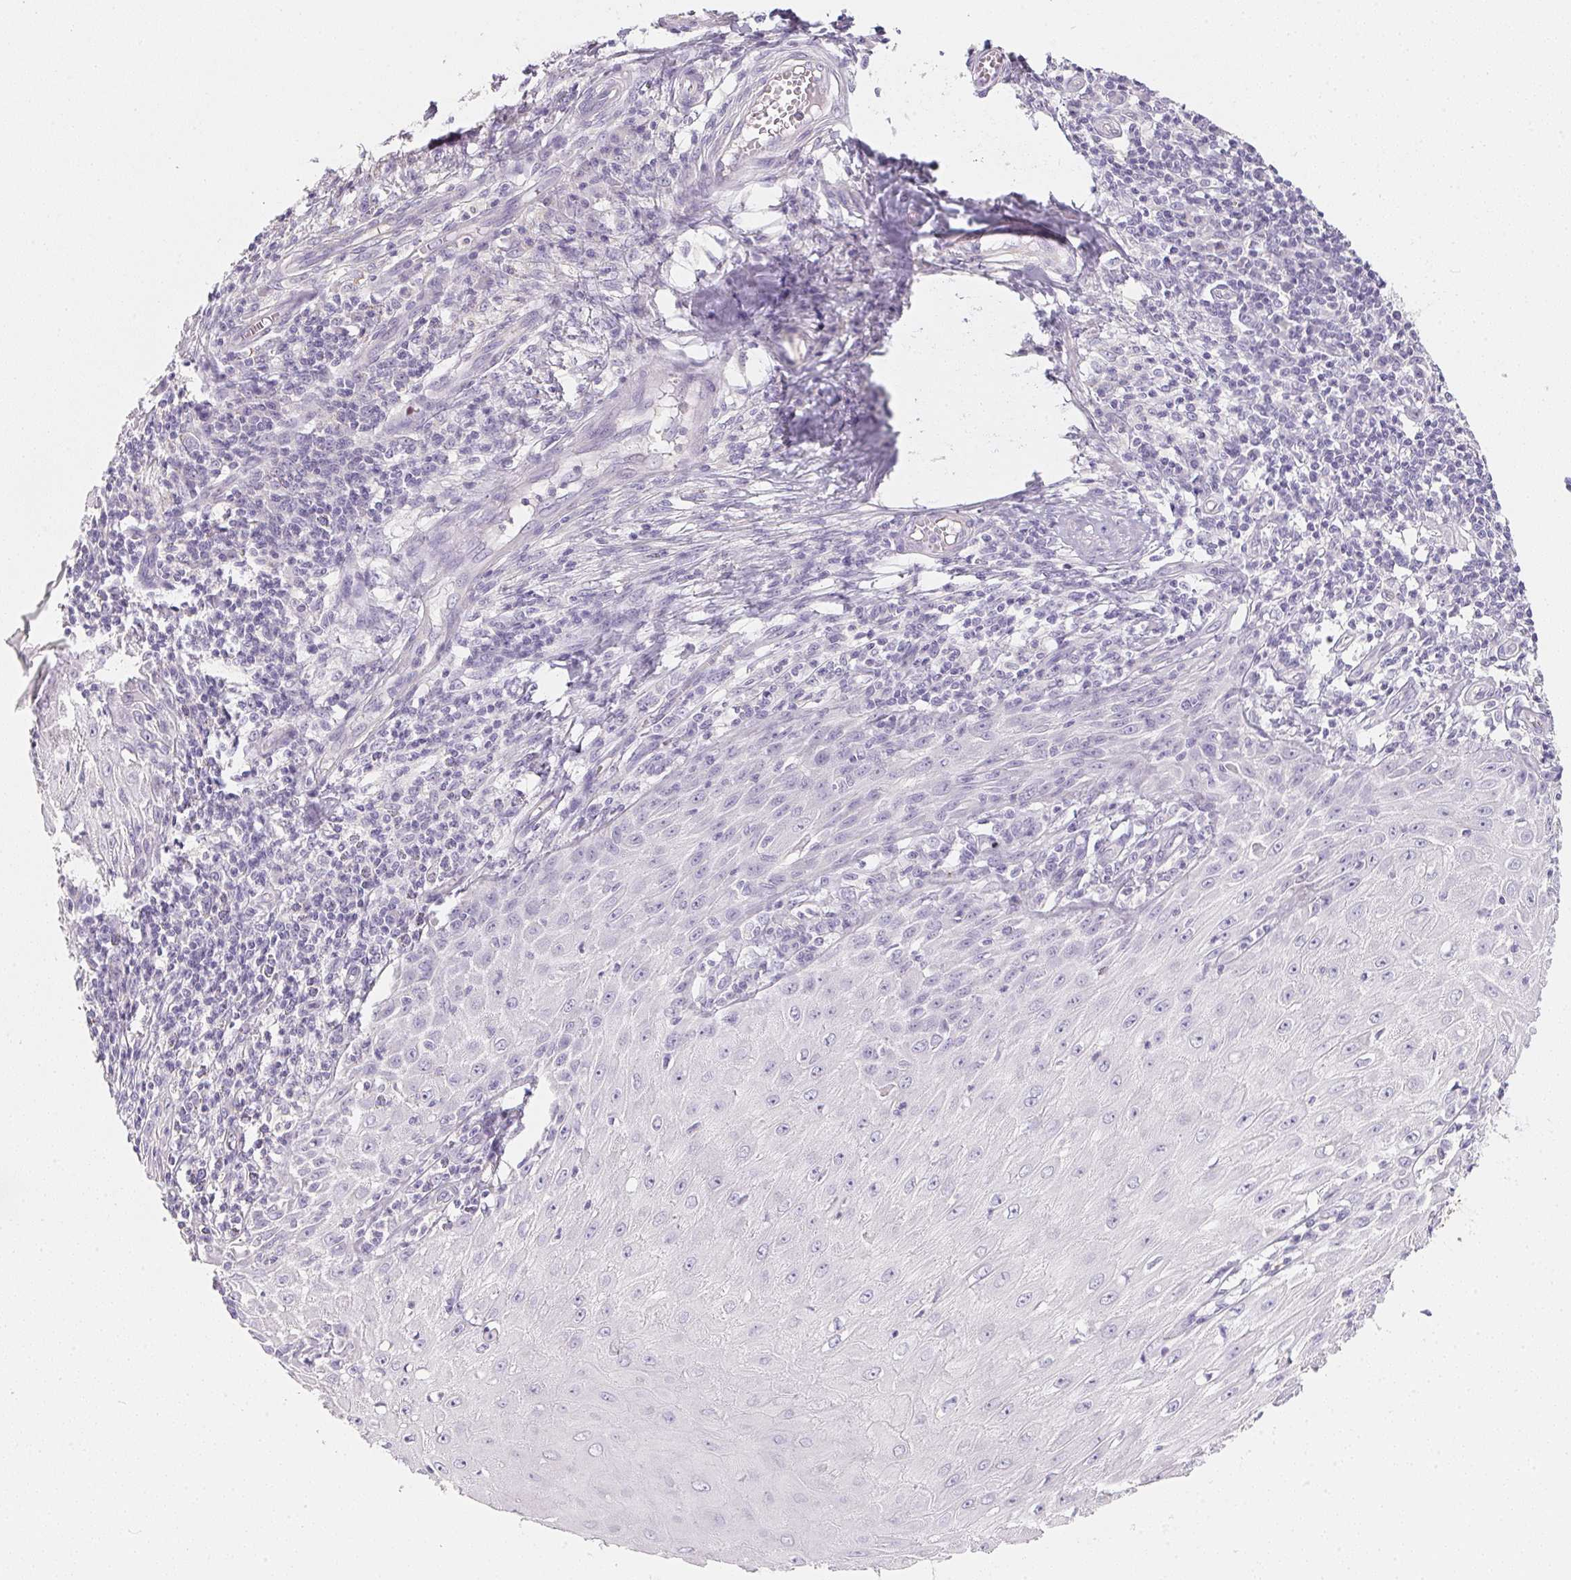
{"staining": {"intensity": "negative", "quantity": "none", "location": "none"}, "tissue": "skin cancer", "cell_type": "Tumor cells", "image_type": "cancer", "snomed": [{"axis": "morphology", "description": "Squamous cell carcinoma, NOS"}, {"axis": "topography", "description": "Skin"}], "caption": "Tumor cells show no significant protein staining in squamous cell carcinoma (skin). (Stains: DAB immunohistochemistry with hematoxylin counter stain, Microscopy: brightfield microscopy at high magnification).", "gene": "ACP3", "patient": {"sex": "female", "age": 73}}